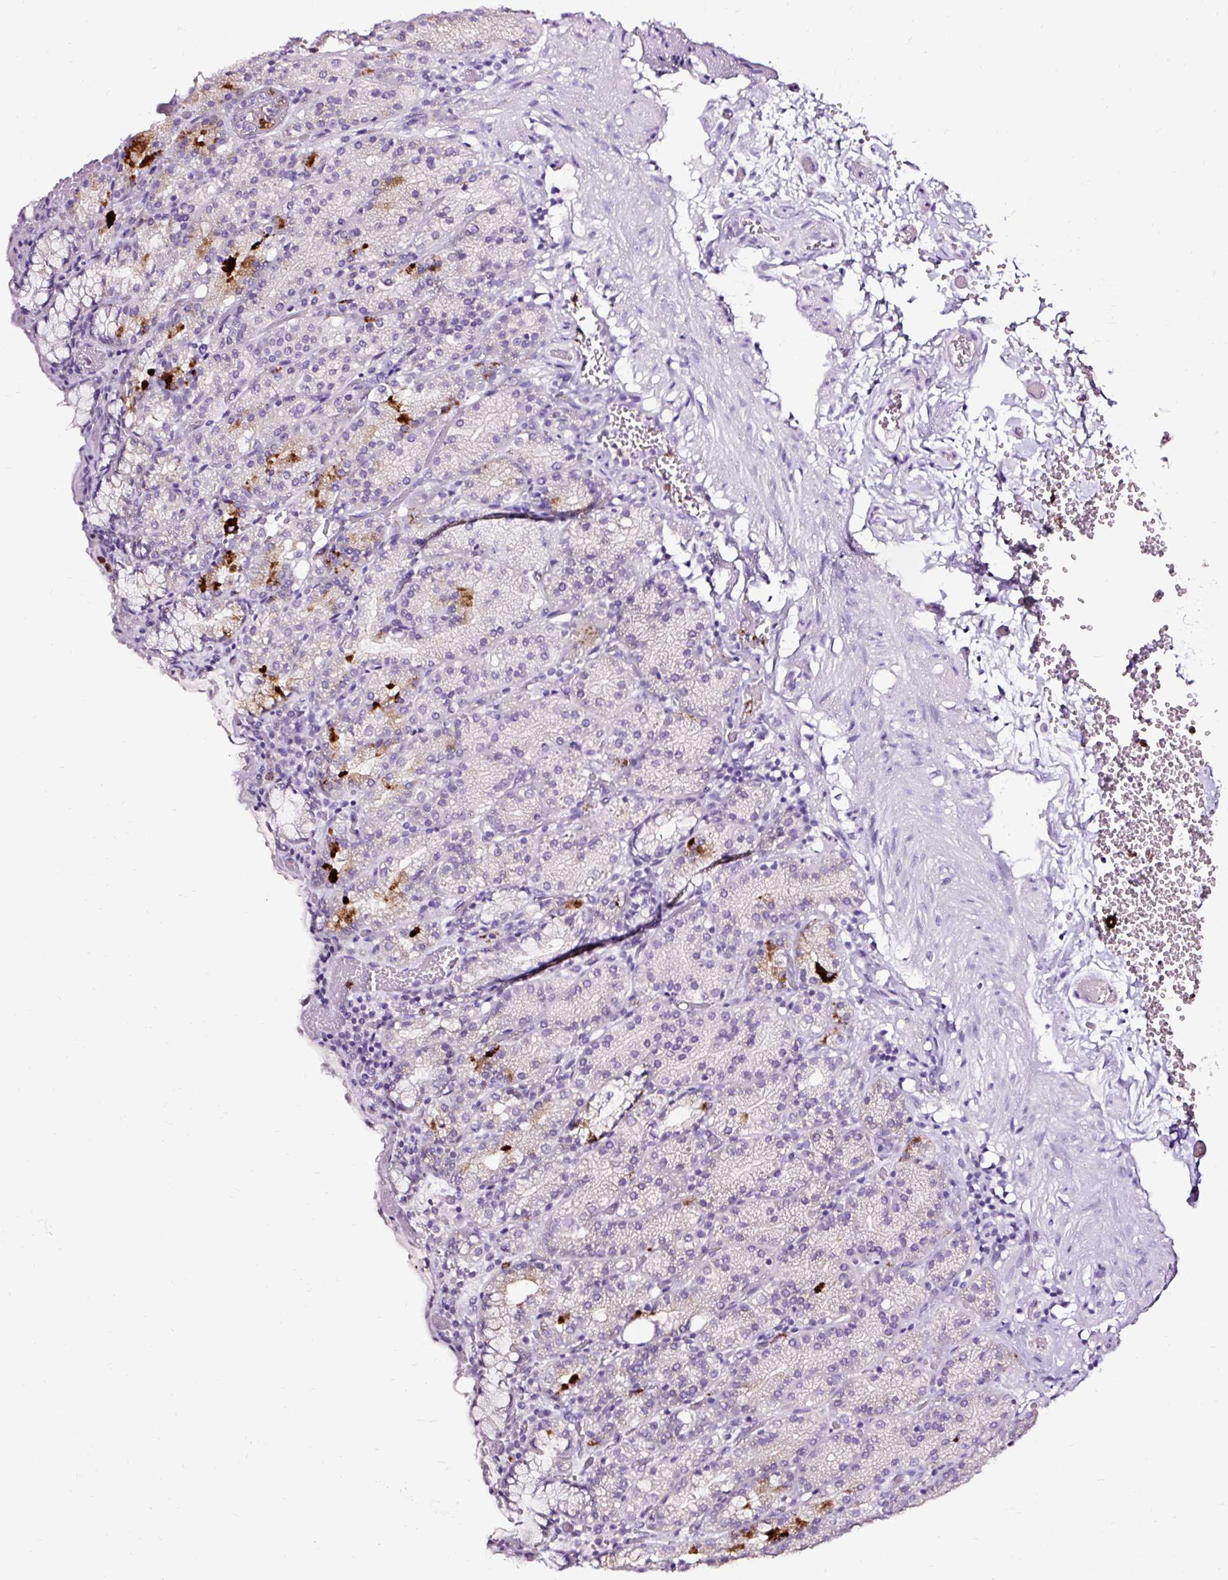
{"staining": {"intensity": "moderate", "quantity": "<25%", "location": "cytoplasmic/membranous"}, "tissue": "stomach", "cell_type": "Glandular cells", "image_type": "normal", "snomed": [{"axis": "morphology", "description": "Normal tissue, NOS"}, {"axis": "topography", "description": "Stomach, upper"}], "caption": "Stomach stained with a brown dye reveals moderate cytoplasmic/membranous positive staining in about <25% of glandular cells.", "gene": "SLC7A8", "patient": {"sex": "female", "age": 81}}